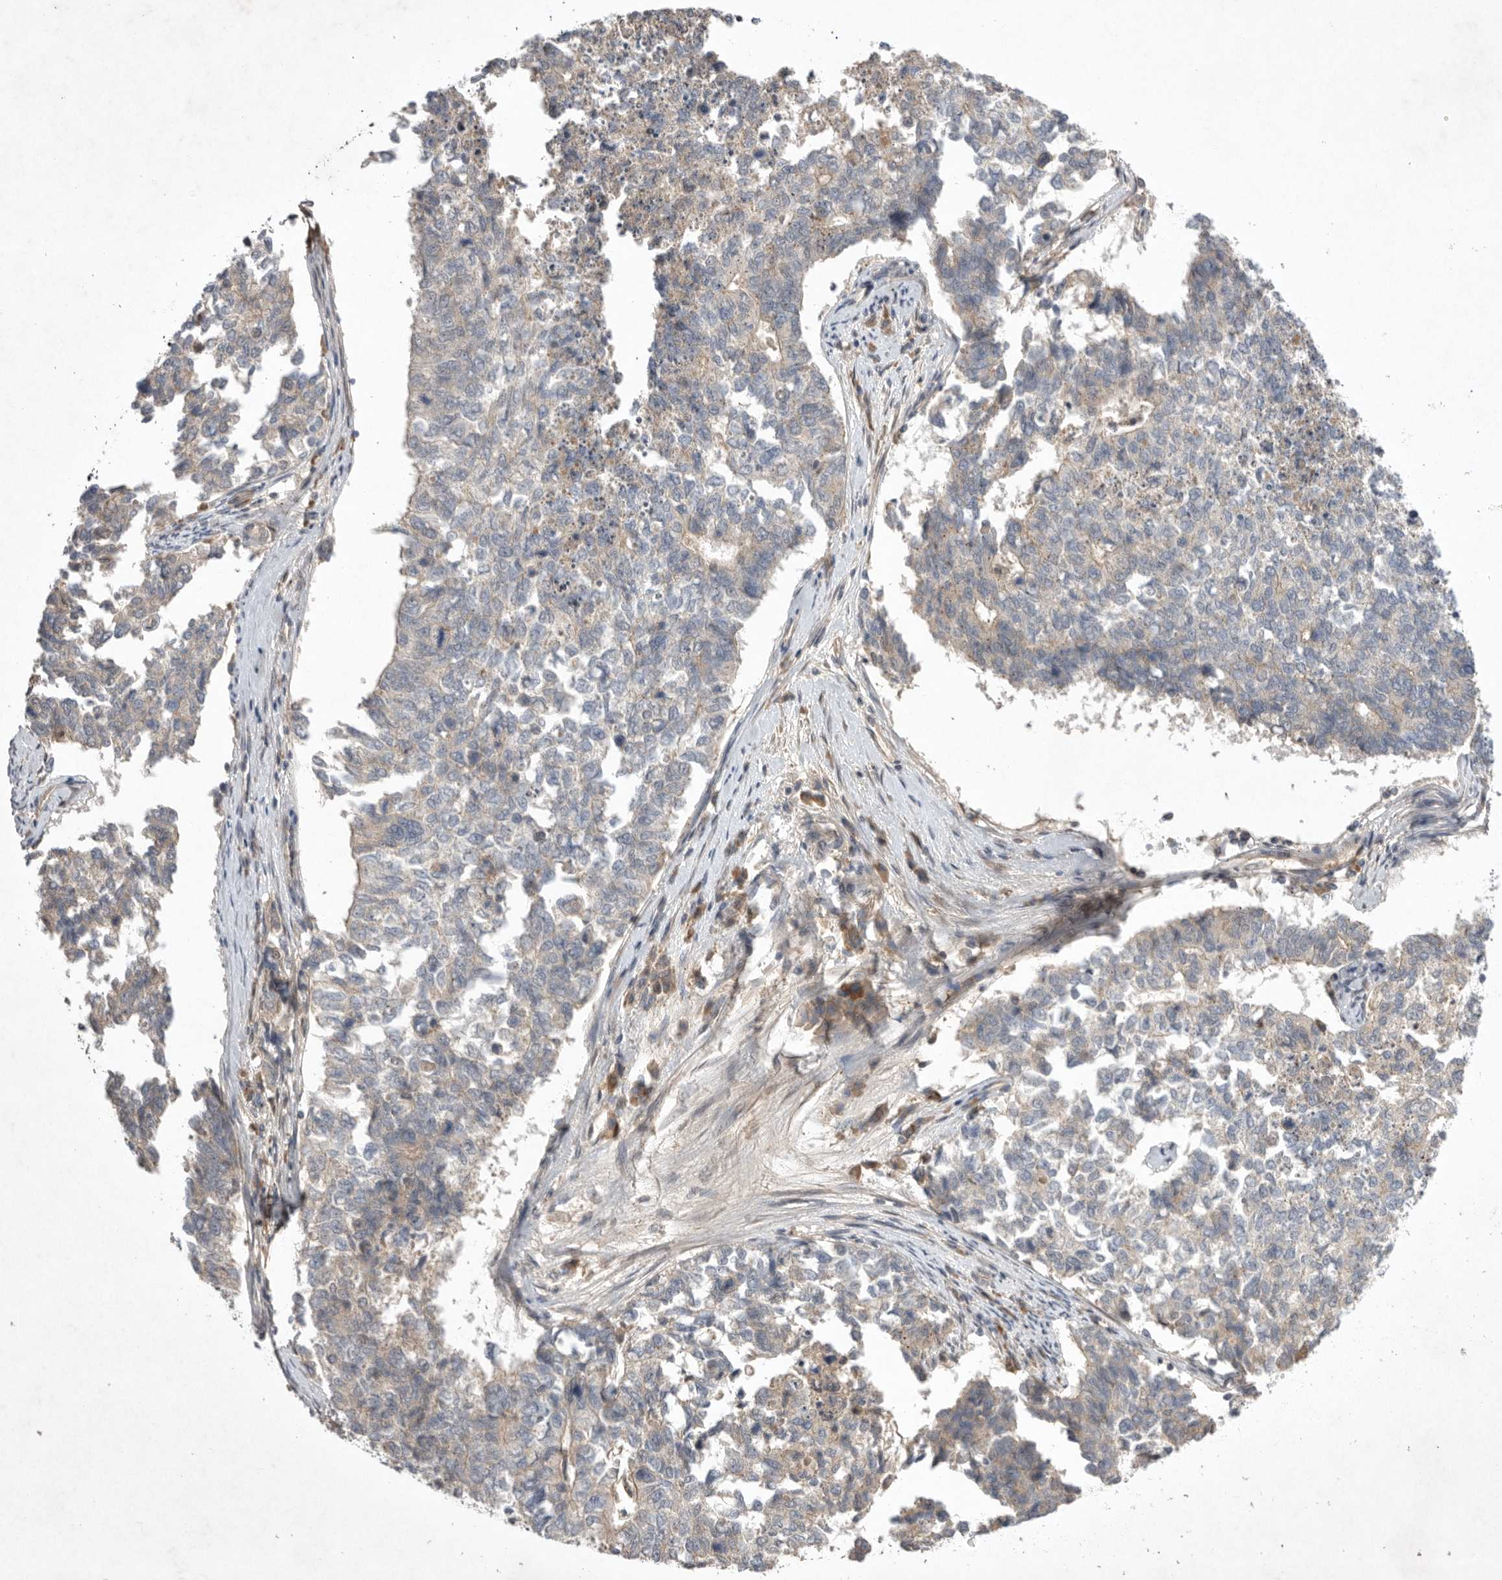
{"staining": {"intensity": "weak", "quantity": "<25%", "location": "cytoplasmic/membranous"}, "tissue": "cervical cancer", "cell_type": "Tumor cells", "image_type": "cancer", "snomed": [{"axis": "morphology", "description": "Squamous cell carcinoma, NOS"}, {"axis": "topography", "description": "Cervix"}], "caption": "There is no significant expression in tumor cells of cervical cancer (squamous cell carcinoma).", "gene": "NRCAM", "patient": {"sex": "female", "age": 63}}